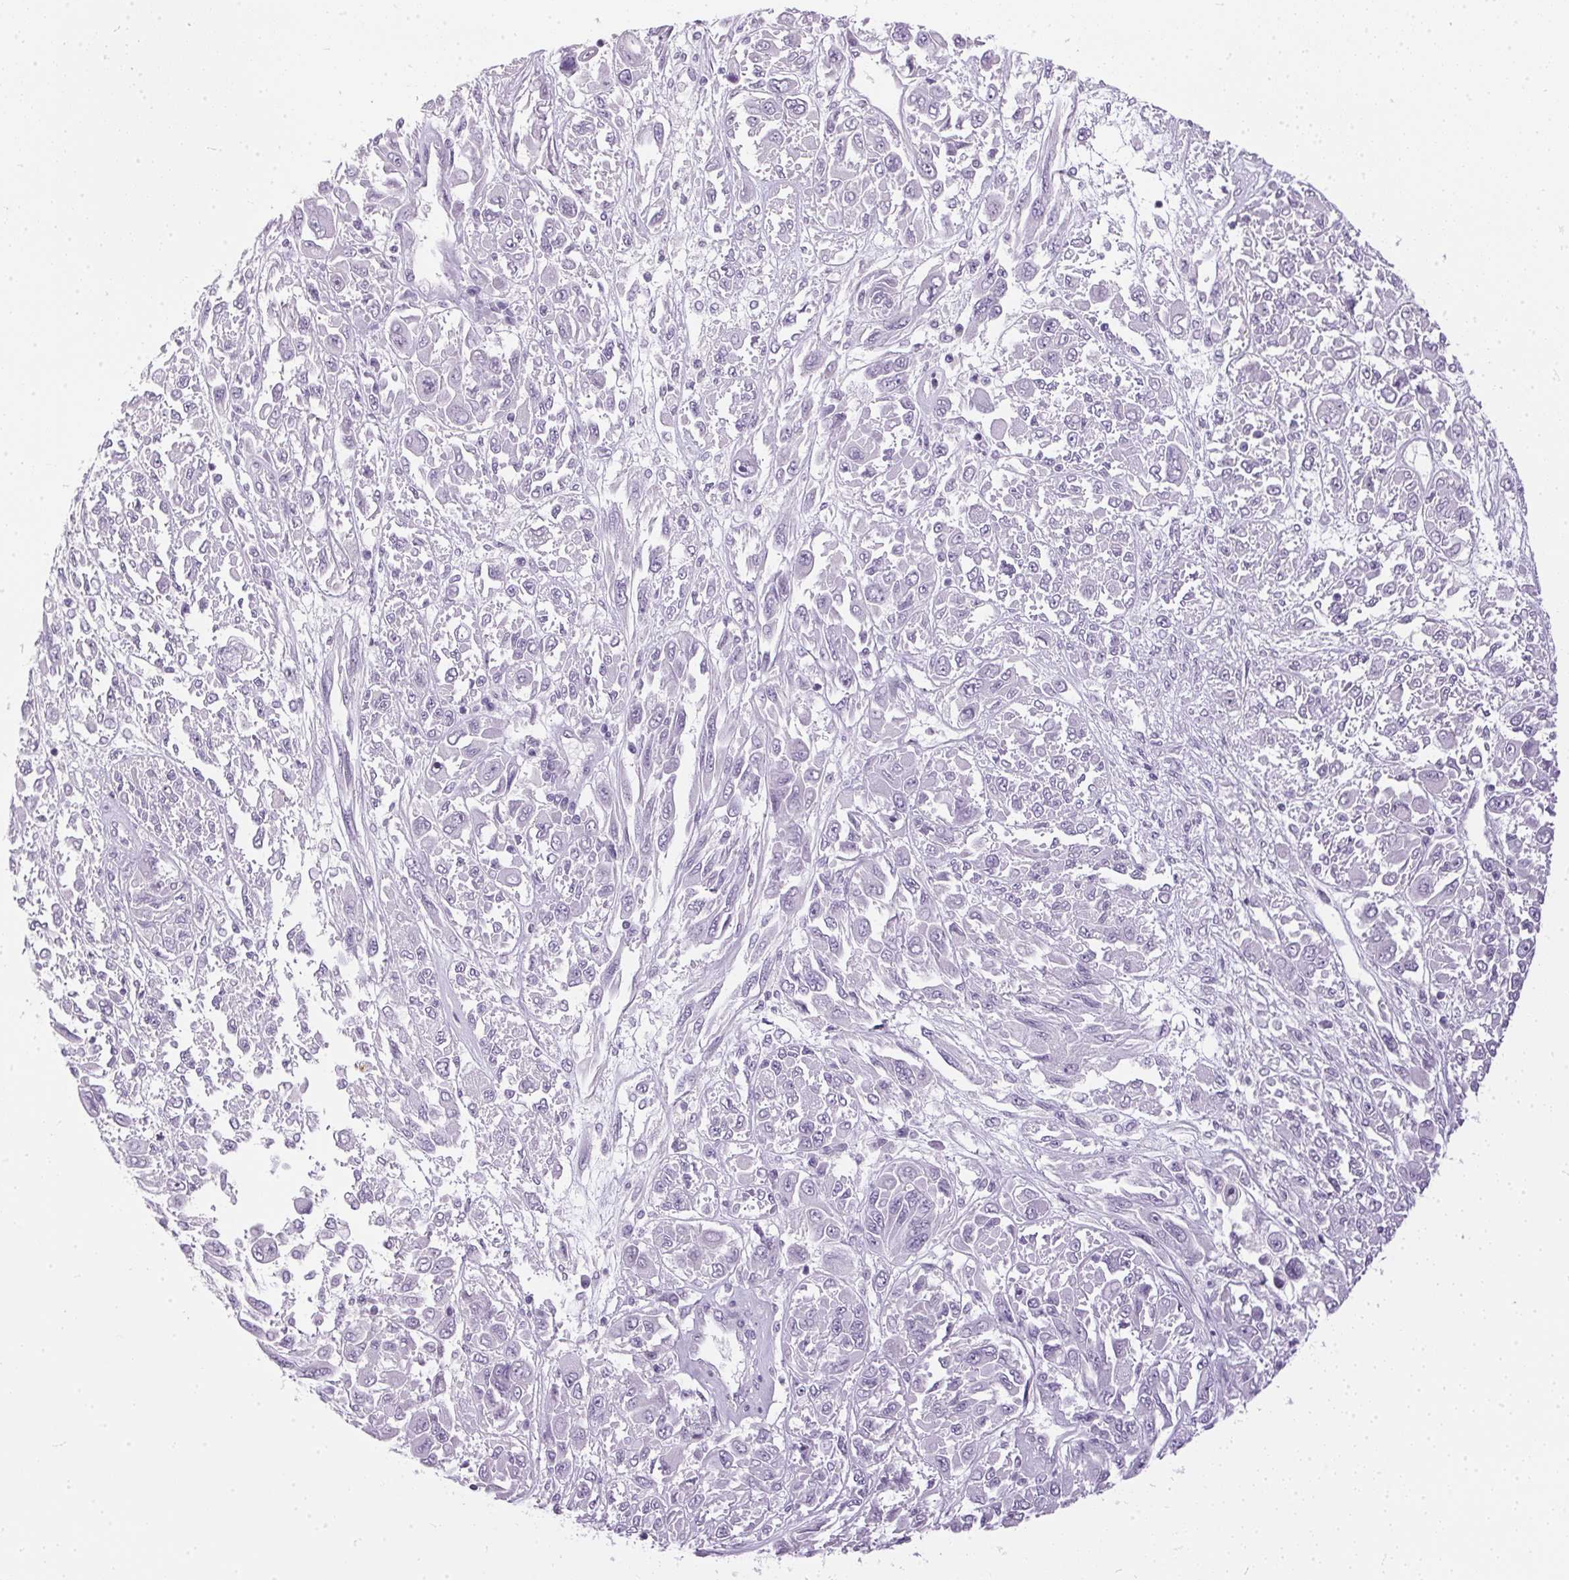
{"staining": {"intensity": "negative", "quantity": "none", "location": "none"}, "tissue": "melanoma", "cell_type": "Tumor cells", "image_type": "cancer", "snomed": [{"axis": "morphology", "description": "Malignant melanoma, NOS"}, {"axis": "topography", "description": "Skin"}], "caption": "Tumor cells are negative for protein expression in human melanoma. Nuclei are stained in blue.", "gene": "GBP6", "patient": {"sex": "female", "age": 91}}